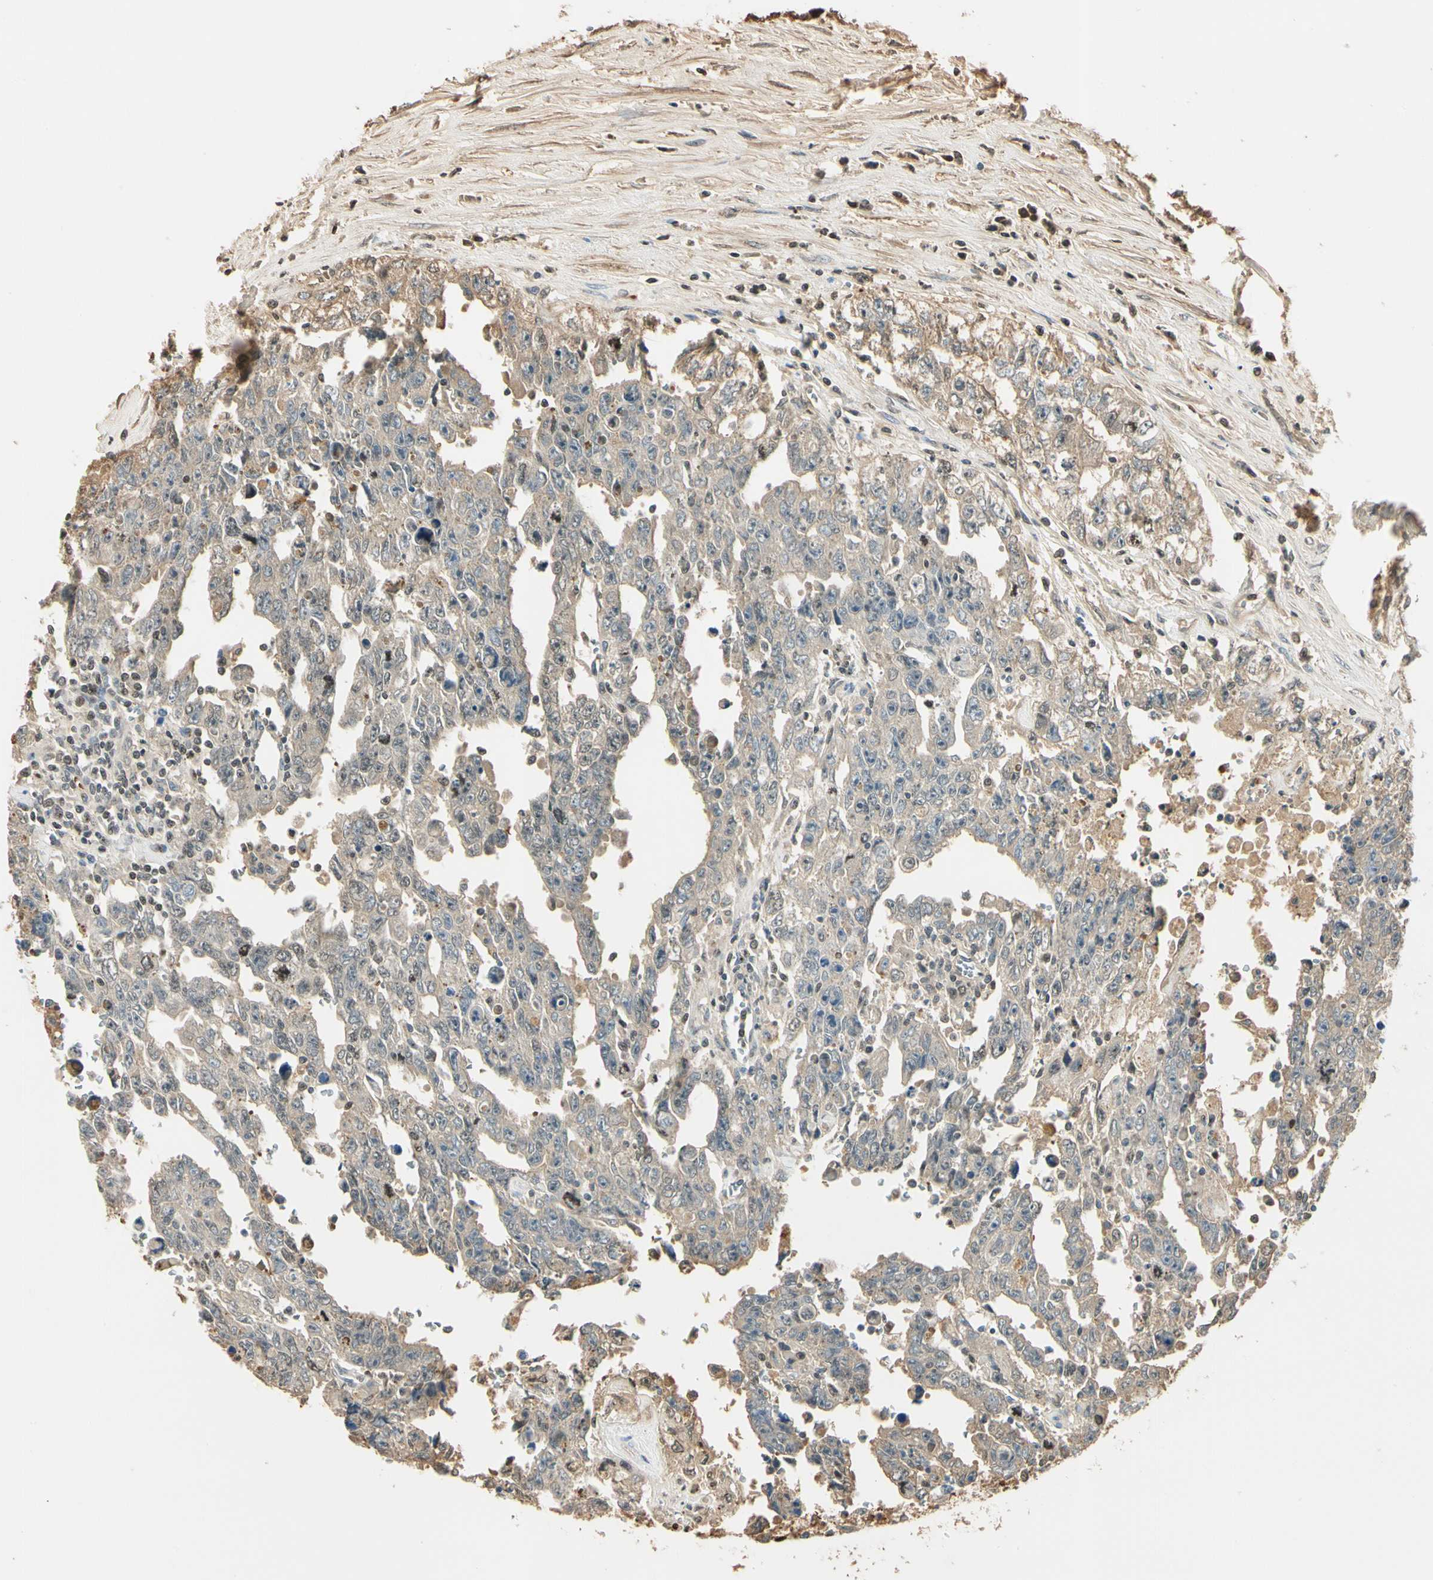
{"staining": {"intensity": "weak", "quantity": ">75%", "location": "cytoplasmic/membranous"}, "tissue": "testis cancer", "cell_type": "Tumor cells", "image_type": "cancer", "snomed": [{"axis": "morphology", "description": "Carcinoma, Embryonal, NOS"}, {"axis": "topography", "description": "Testis"}], "caption": "Testis embryonal carcinoma stained with a brown dye reveals weak cytoplasmic/membranous positive expression in about >75% of tumor cells.", "gene": "LAMB3", "patient": {"sex": "male", "age": 28}}